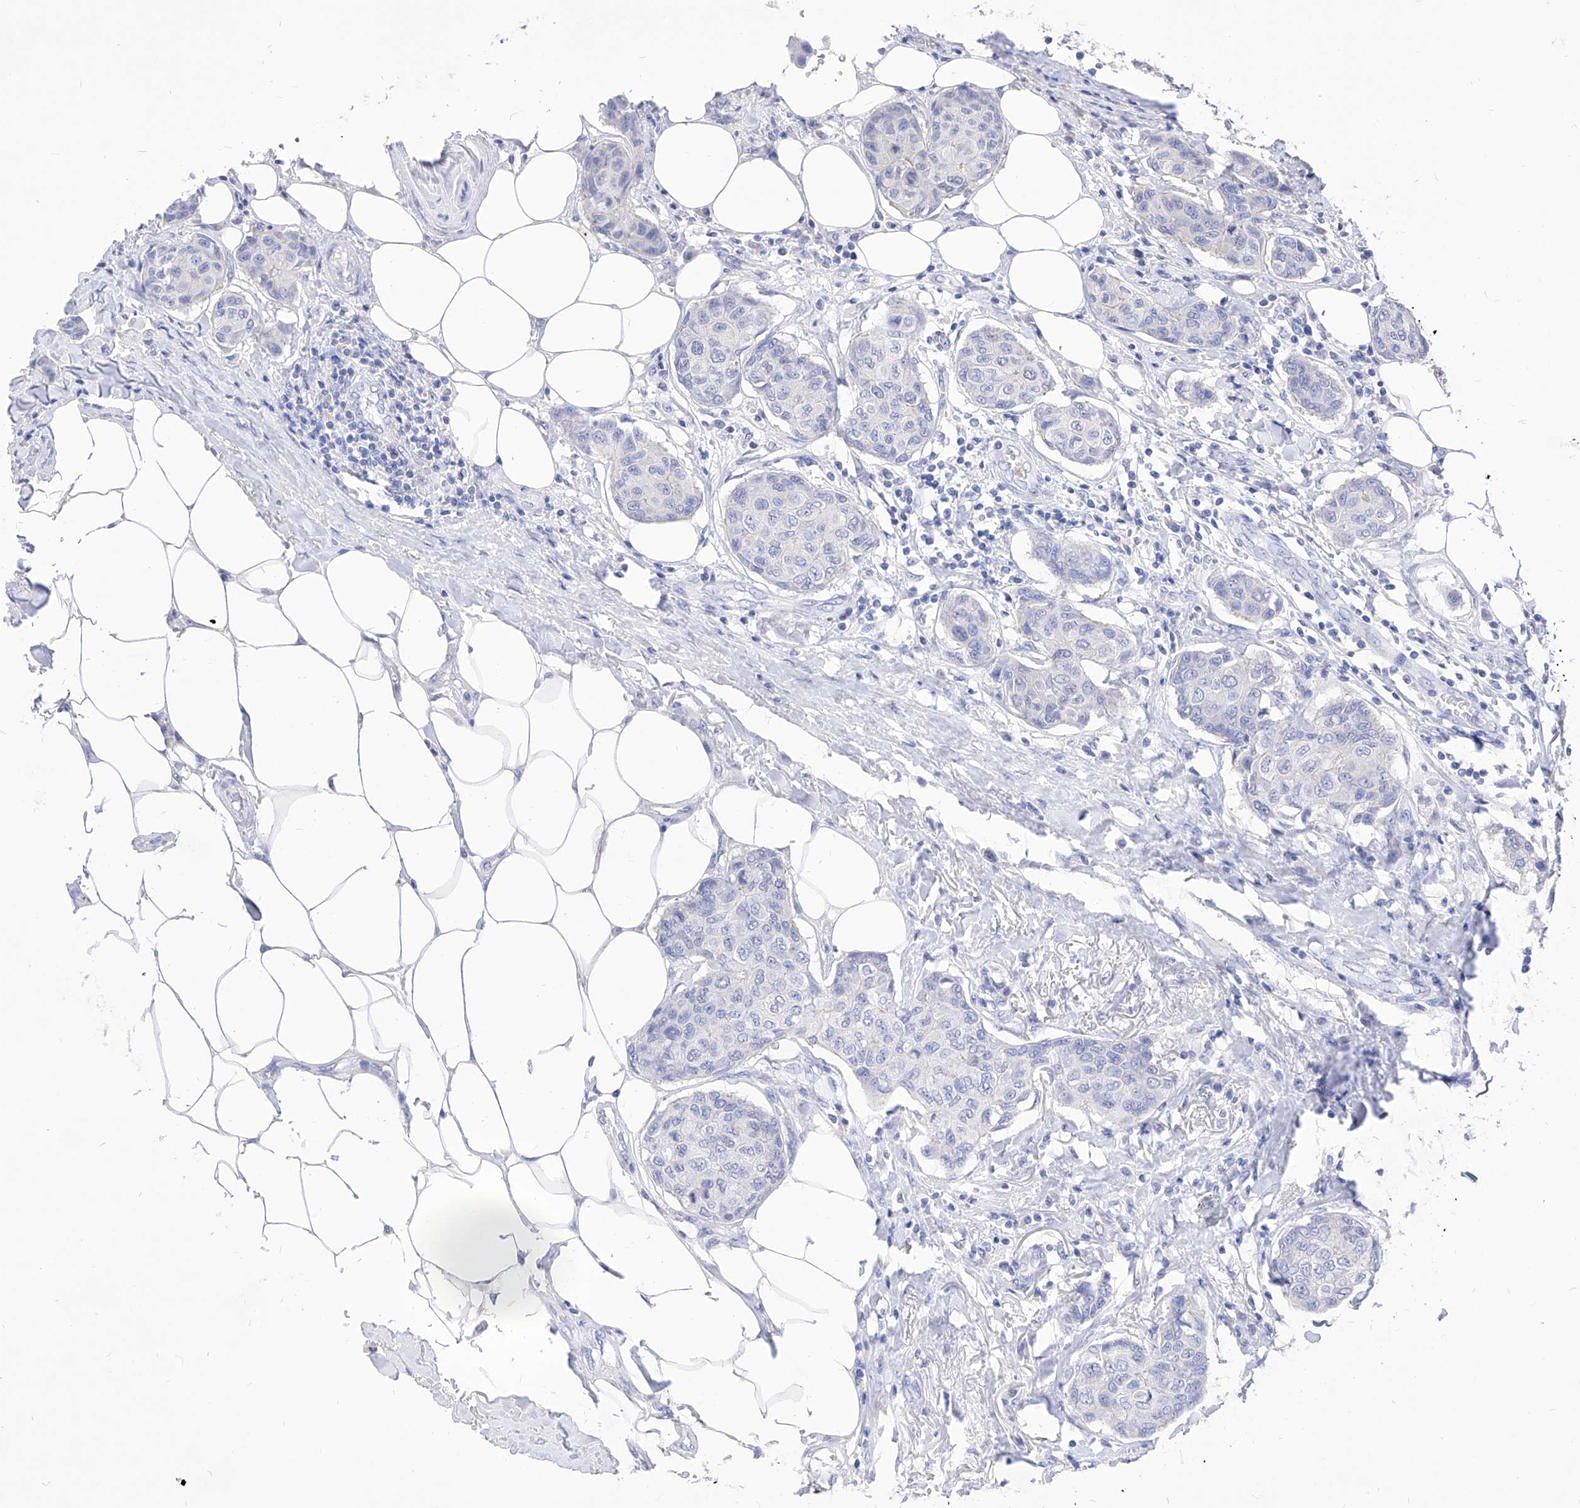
{"staining": {"intensity": "negative", "quantity": "none", "location": "none"}, "tissue": "breast cancer", "cell_type": "Tumor cells", "image_type": "cancer", "snomed": [{"axis": "morphology", "description": "Duct carcinoma"}, {"axis": "topography", "description": "Breast"}], "caption": "Tumor cells are negative for brown protein staining in infiltrating ductal carcinoma (breast).", "gene": "VAX1", "patient": {"sex": "female", "age": 80}}